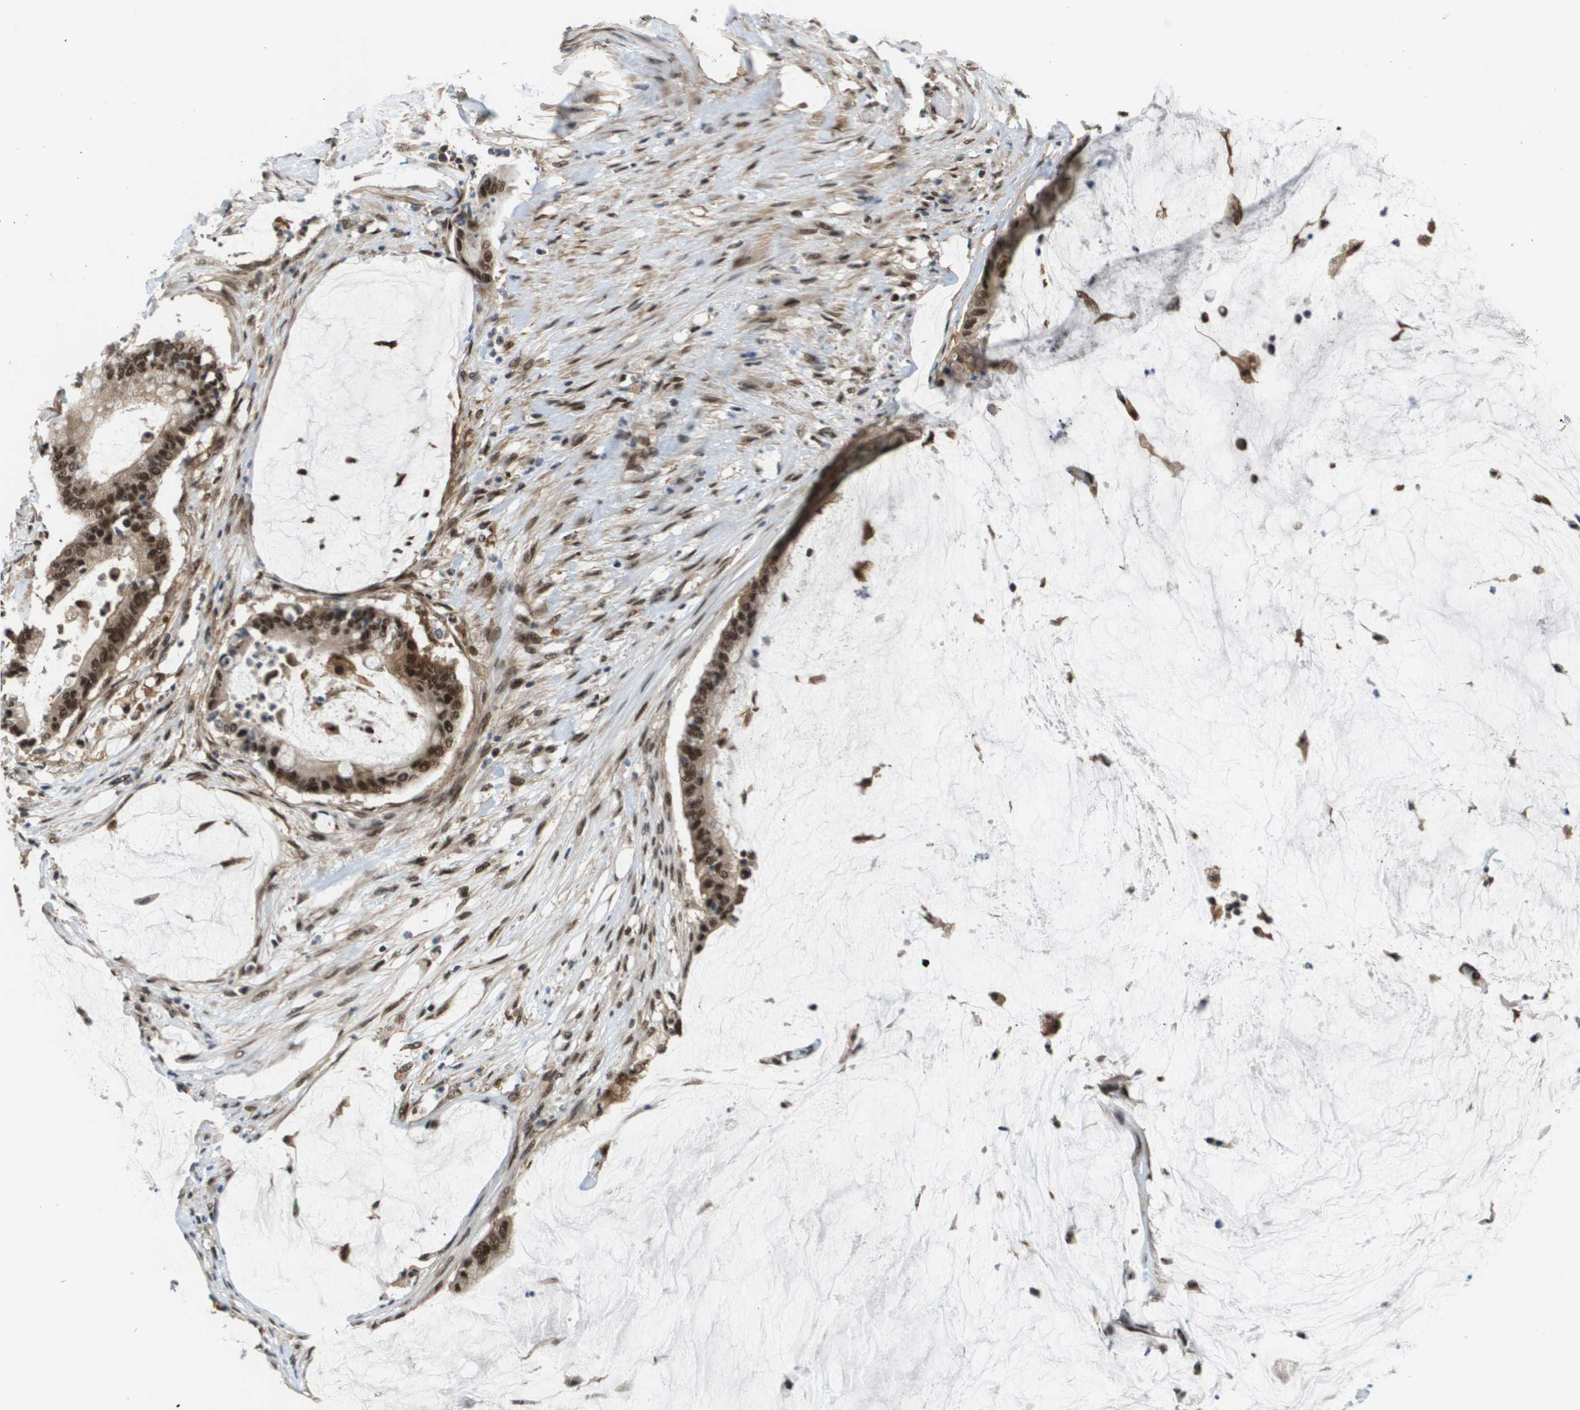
{"staining": {"intensity": "moderate", "quantity": ">75%", "location": "cytoplasmic/membranous,nuclear"}, "tissue": "pancreatic cancer", "cell_type": "Tumor cells", "image_type": "cancer", "snomed": [{"axis": "morphology", "description": "Adenocarcinoma, NOS"}, {"axis": "topography", "description": "Pancreas"}], "caption": "This is a micrograph of immunohistochemistry (IHC) staining of adenocarcinoma (pancreatic), which shows moderate positivity in the cytoplasmic/membranous and nuclear of tumor cells.", "gene": "PRCC", "patient": {"sex": "male", "age": 41}}